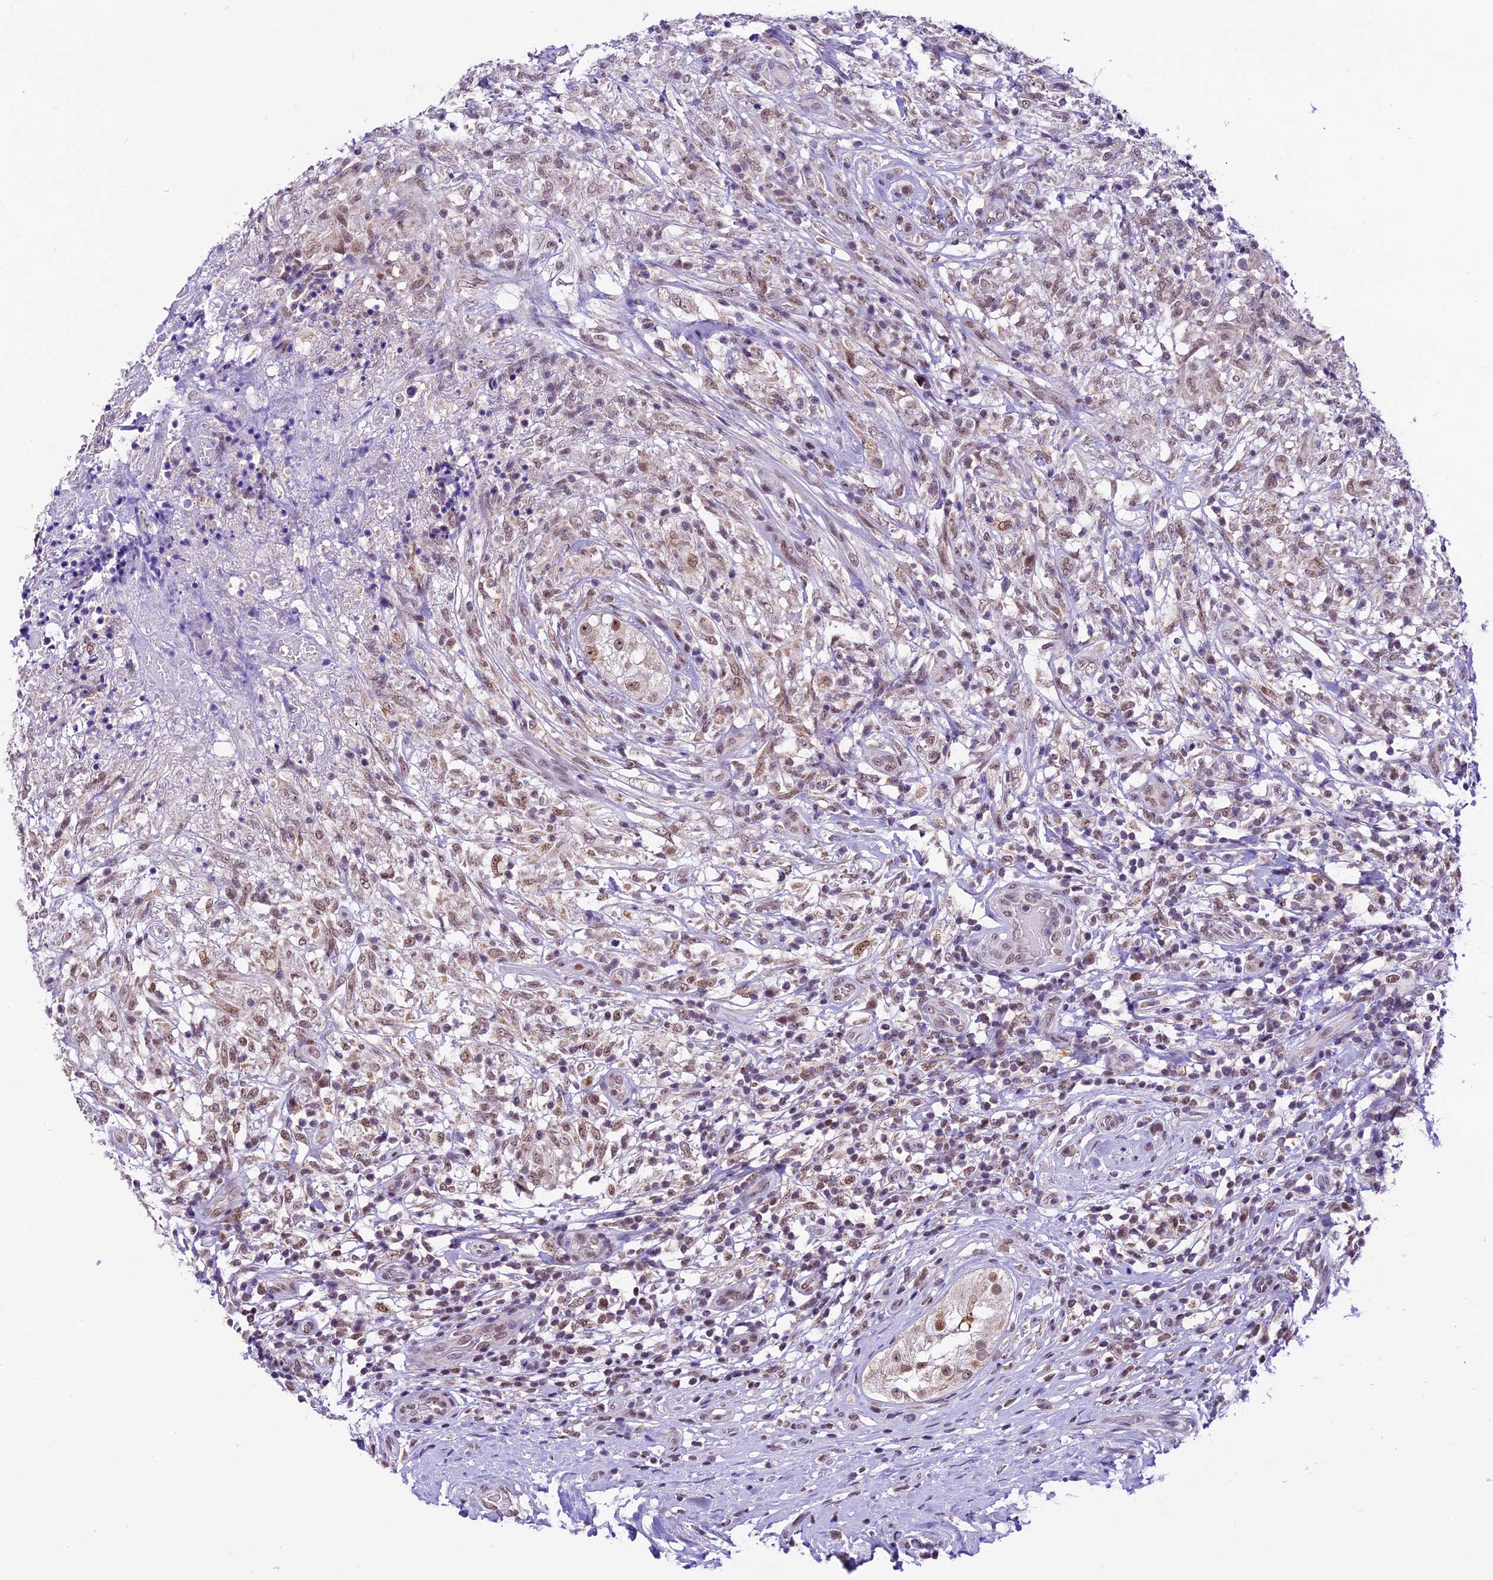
{"staining": {"intensity": "weak", "quantity": ">75%", "location": "nuclear"}, "tissue": "testis cancer", "cell_type": "Tumor cells", "image_type": "cancer", "snomed": [{"axis": "morphology", "description": "Seminoma, NOS"}, {"axis": "topography", "description": "Testis"}], "caption": "Immunohistochemistry micrograph of testis cancer (seminoma) stained for a protein (brown), which exhibits low levels of weak nuclear positivity in approximately >75% of tumor cells.", "gene": "CARS2", "patient": {"sex": "male", "age": 49}}